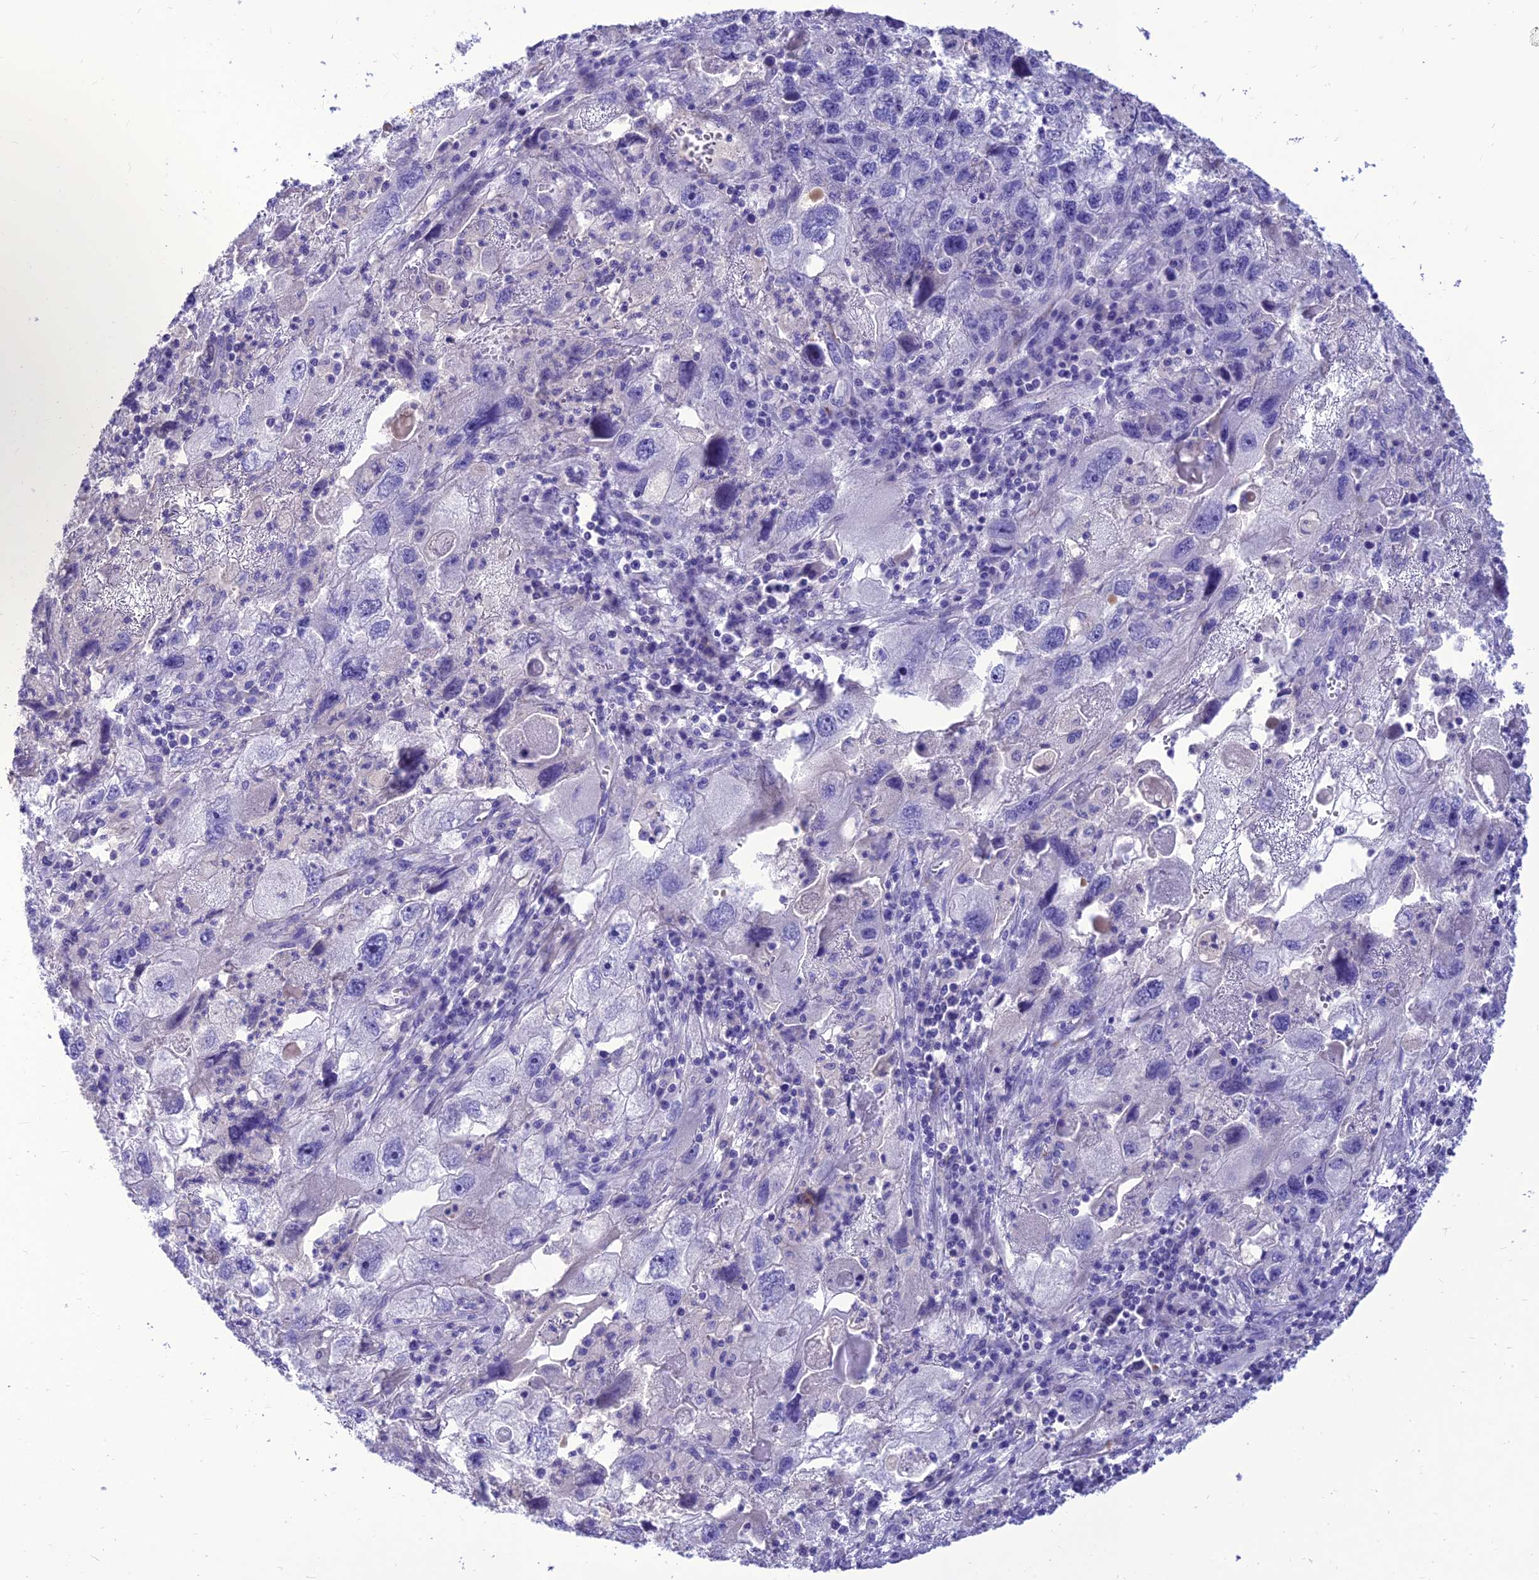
{"staining": {"intensity": "negative", "quantity": "none", "location": "none"}, "tissue": "endometrial cancer", "cell_type": "Tumor cells", "image_type": "cancer", "snomed": [{"axis": "morphology", "description": "Adenocarcinoma, NOS"}, {"axis": "topography", "description": "Endometrium"}], "caption": "Histopathology image shows no protein expression in tumor cells of endometrial cancer (adenocarcinoma) tissue.", "gene": "TEKT3", "patient": {"sex": "female", "age": 49}}